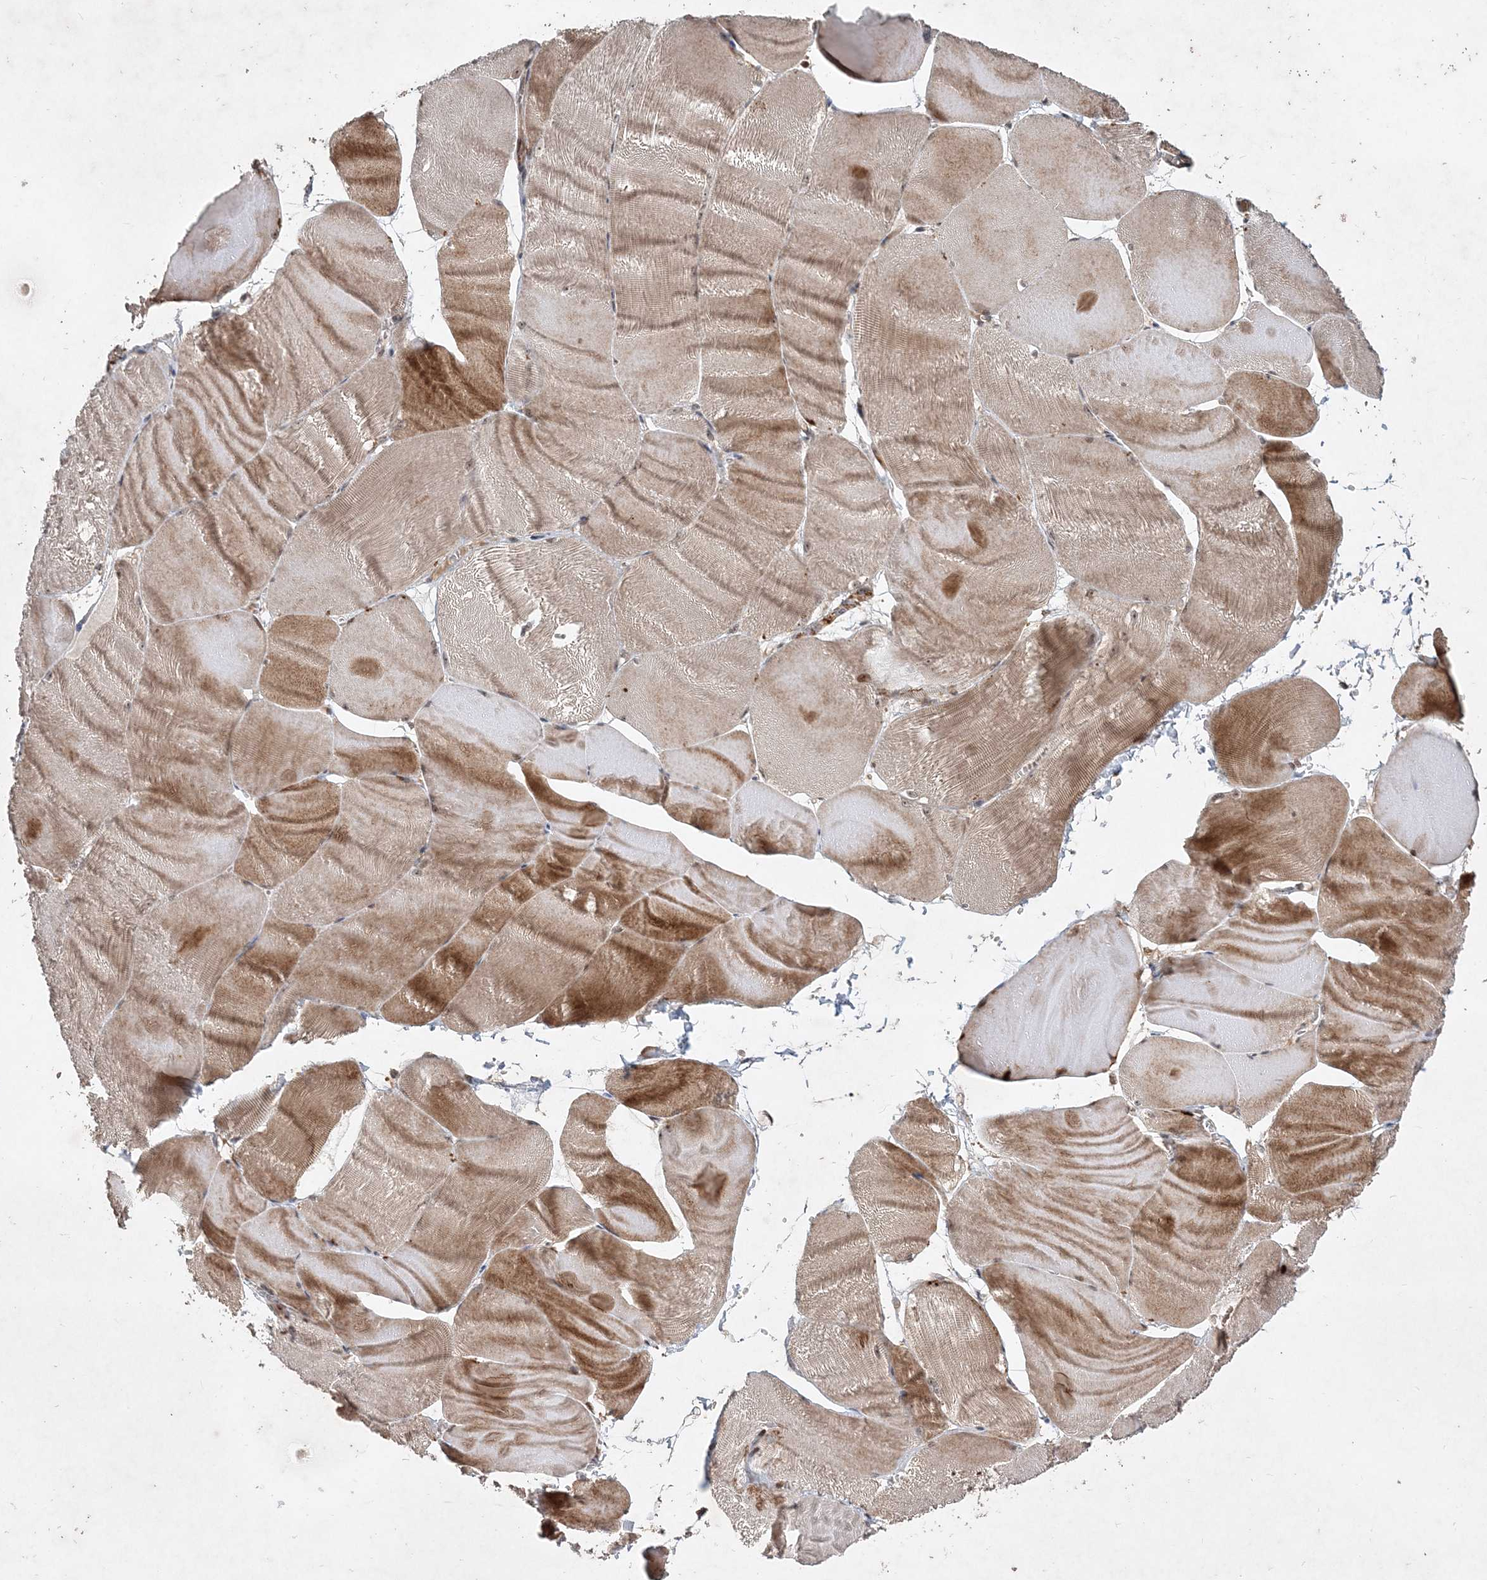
{"staining": {"intensity": "moderate", "quantity": ">75%", "location": "cytoplasmic/membranous,nuclear"}, "tissue": "skeletal muscle", "cell_type": "Myocytes", "image_type": "normal", "snomed": [{"axis": "morphology", "description": "Normal tissue, NOS"}, {"axis": "morphology", "description": "Basal cell carcinoma"}, {"axis": "topography", "description": "Skeletal muscle"}], "caption": "A high-resolution micrograph shows immunohistochemistry (IHC) staining of benign skeletal muscle, which displays moderate cytoplasmic/membranous,nuclear expression in approximately >75% of myocytes. Using DAB (3,3'-diaminobenzidine) (brown) and hematoxylin (blue) stains, captured at high magnification using brightfield microscopy.", "gene": "UBR3", "patient": {"sex": "female", "age": 64}}